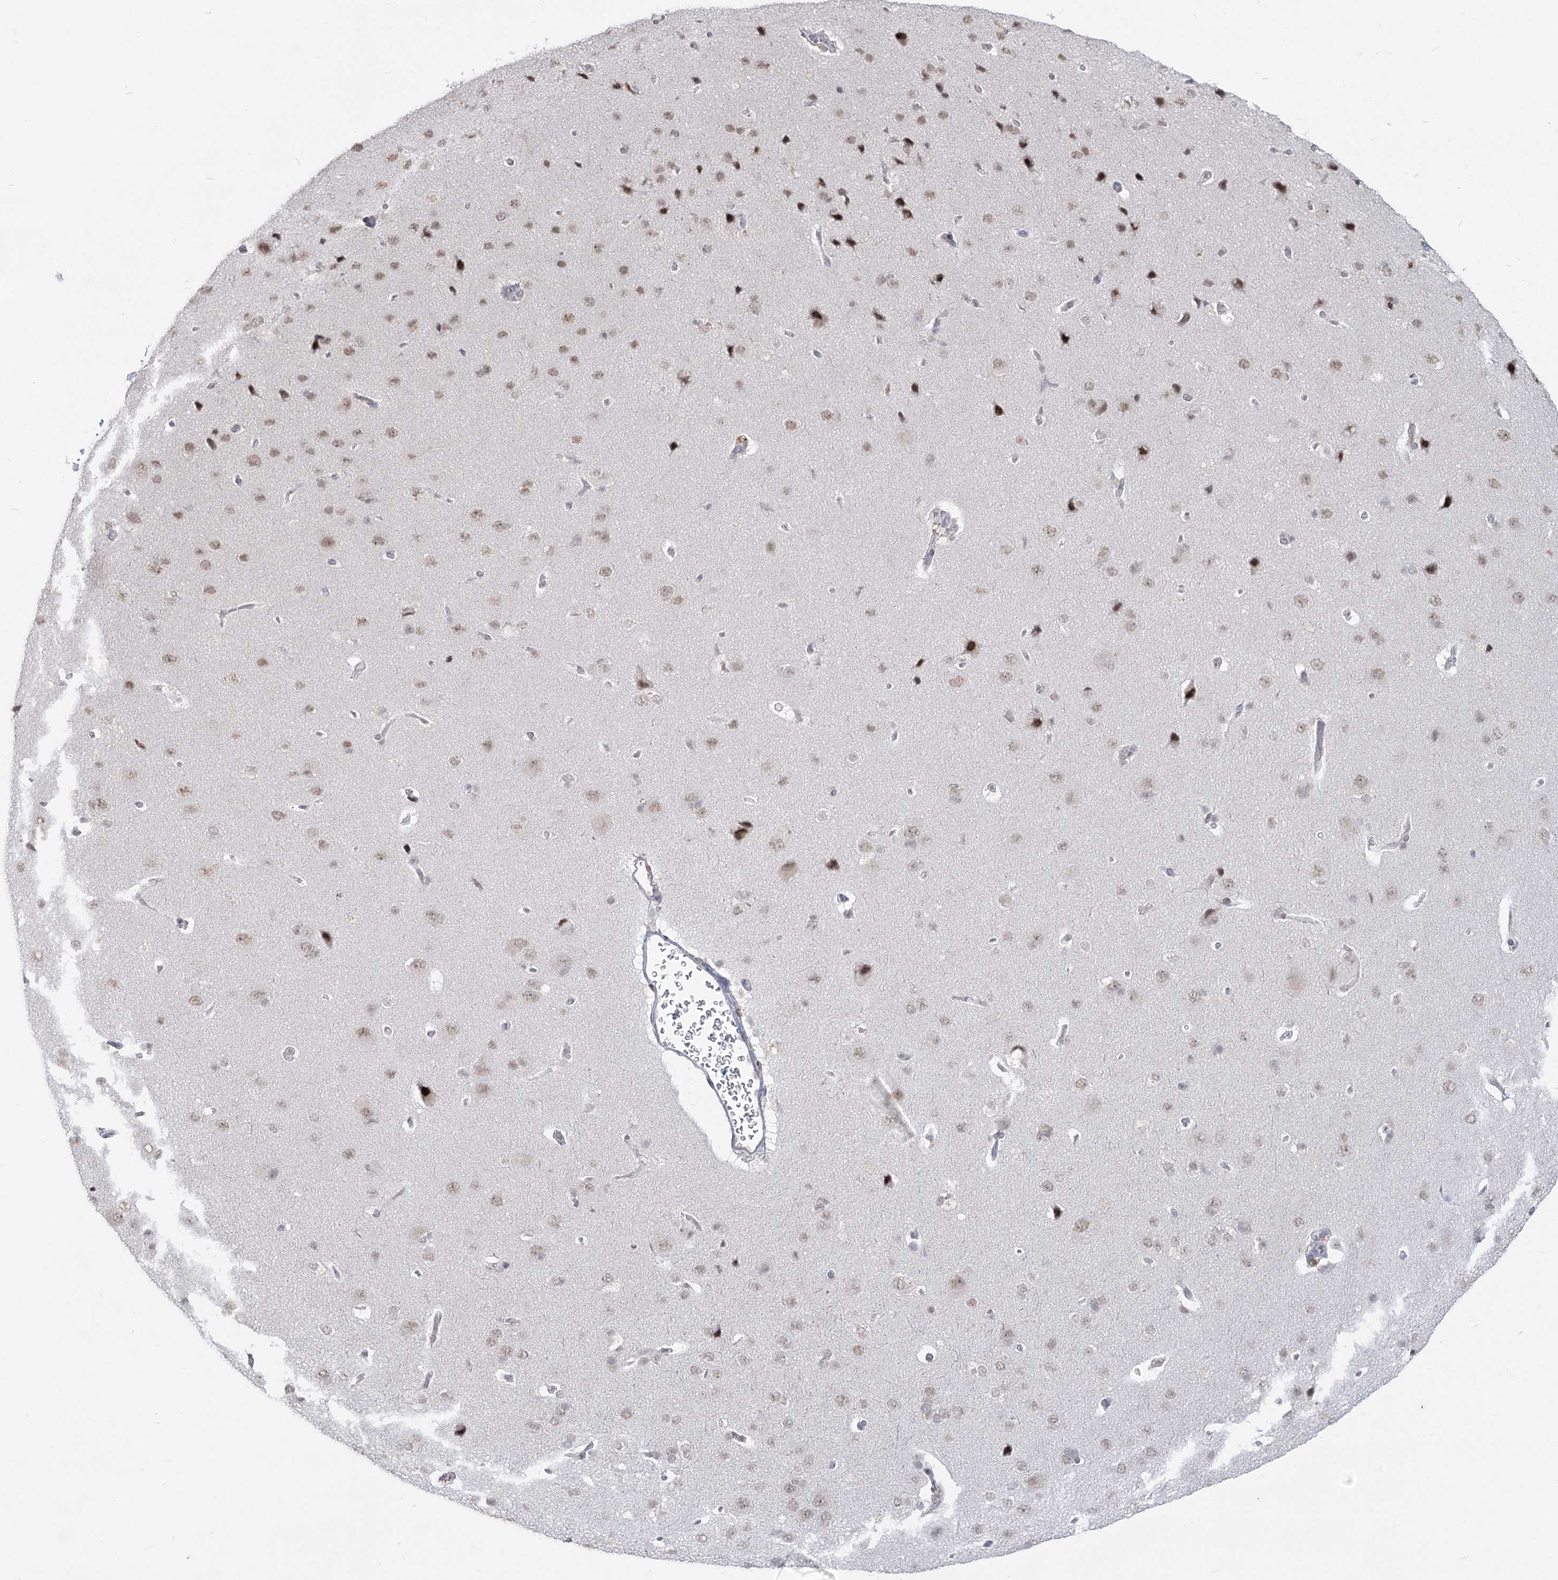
{"staining": {"intensity": "negative", "quantity": "none", "location": "none"}, "tissue": "cerebral cortex", "cell_type": "Endothelial cells", "image_type": "normal", "snomed": [{"axis": "morphology", "description": "Normal tissue, NOS"}, {"axis": "topography", "description": "Cerebral cortex"}], "caption": "Immunohistochemistry (IHC) of benign cerebral cortex displays no expression in endothelial cells.", "gene": "LY6G5C", "patient": {"sex": "male", "age": 62}}